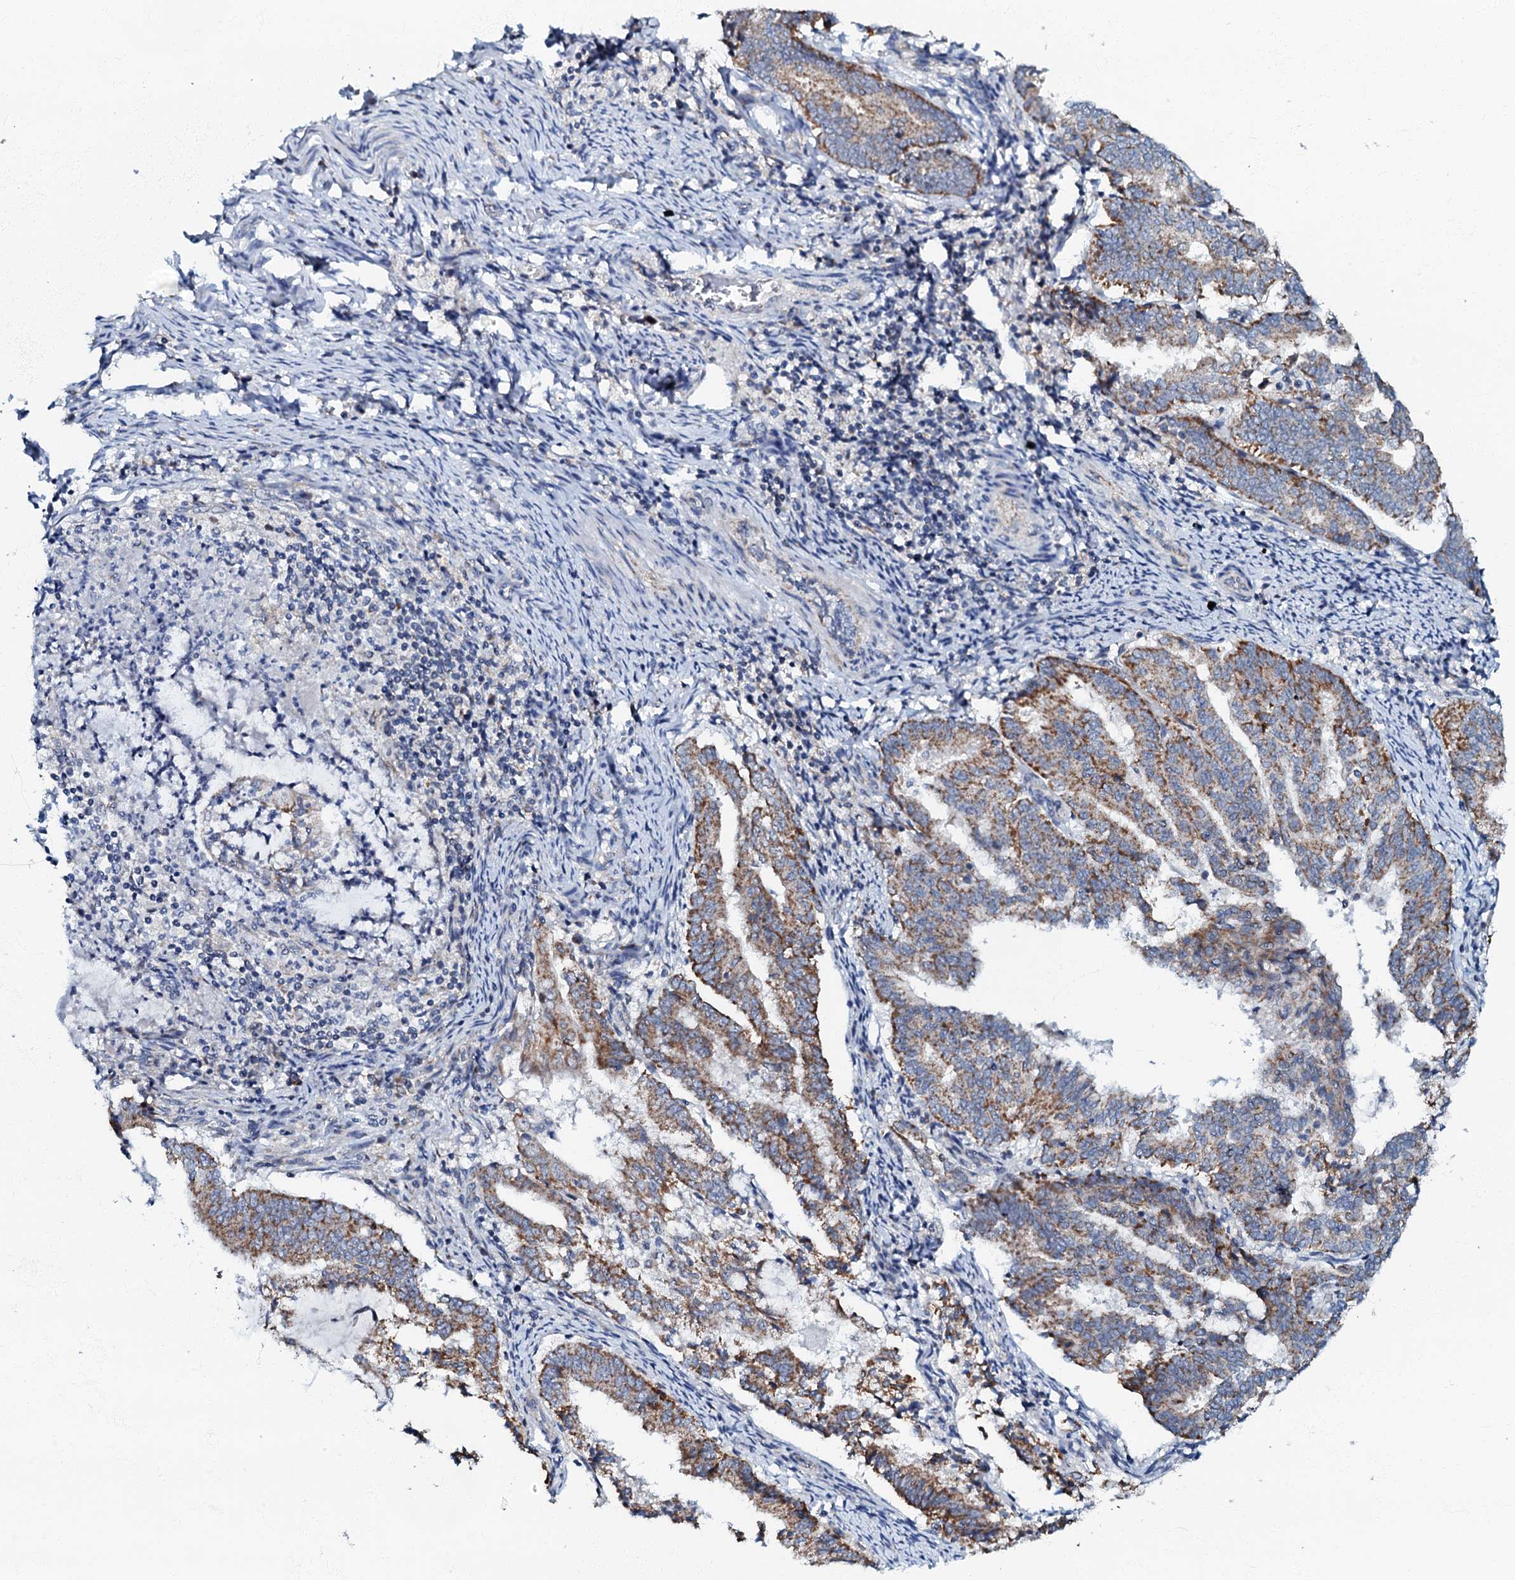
{"staining": {"intensity": "moderate", "quantity": ">75%", "location": "cytoplasmic/membranous"}, "tissue": "endometrial cancer", "cell_type": "Tumor cells", "image_type": "cancer", "snomed": [{"axis": "morphology", "description": "Adenocarcinoma, NOS"}, {"axis": "topography", "description": "Endometrium"}], "caption": "A brown stain labels moderate cytoplasmic/membranous expression of a protein in endometrial cancer (adenocarcinoma) tumor cells. (DAB (3,3'-diaminobenzidine) IHC, brown staining for protein, blue staining for nuclei).", "gene": "MRPL51", "patient": {"sex": "female", "age": 80}}